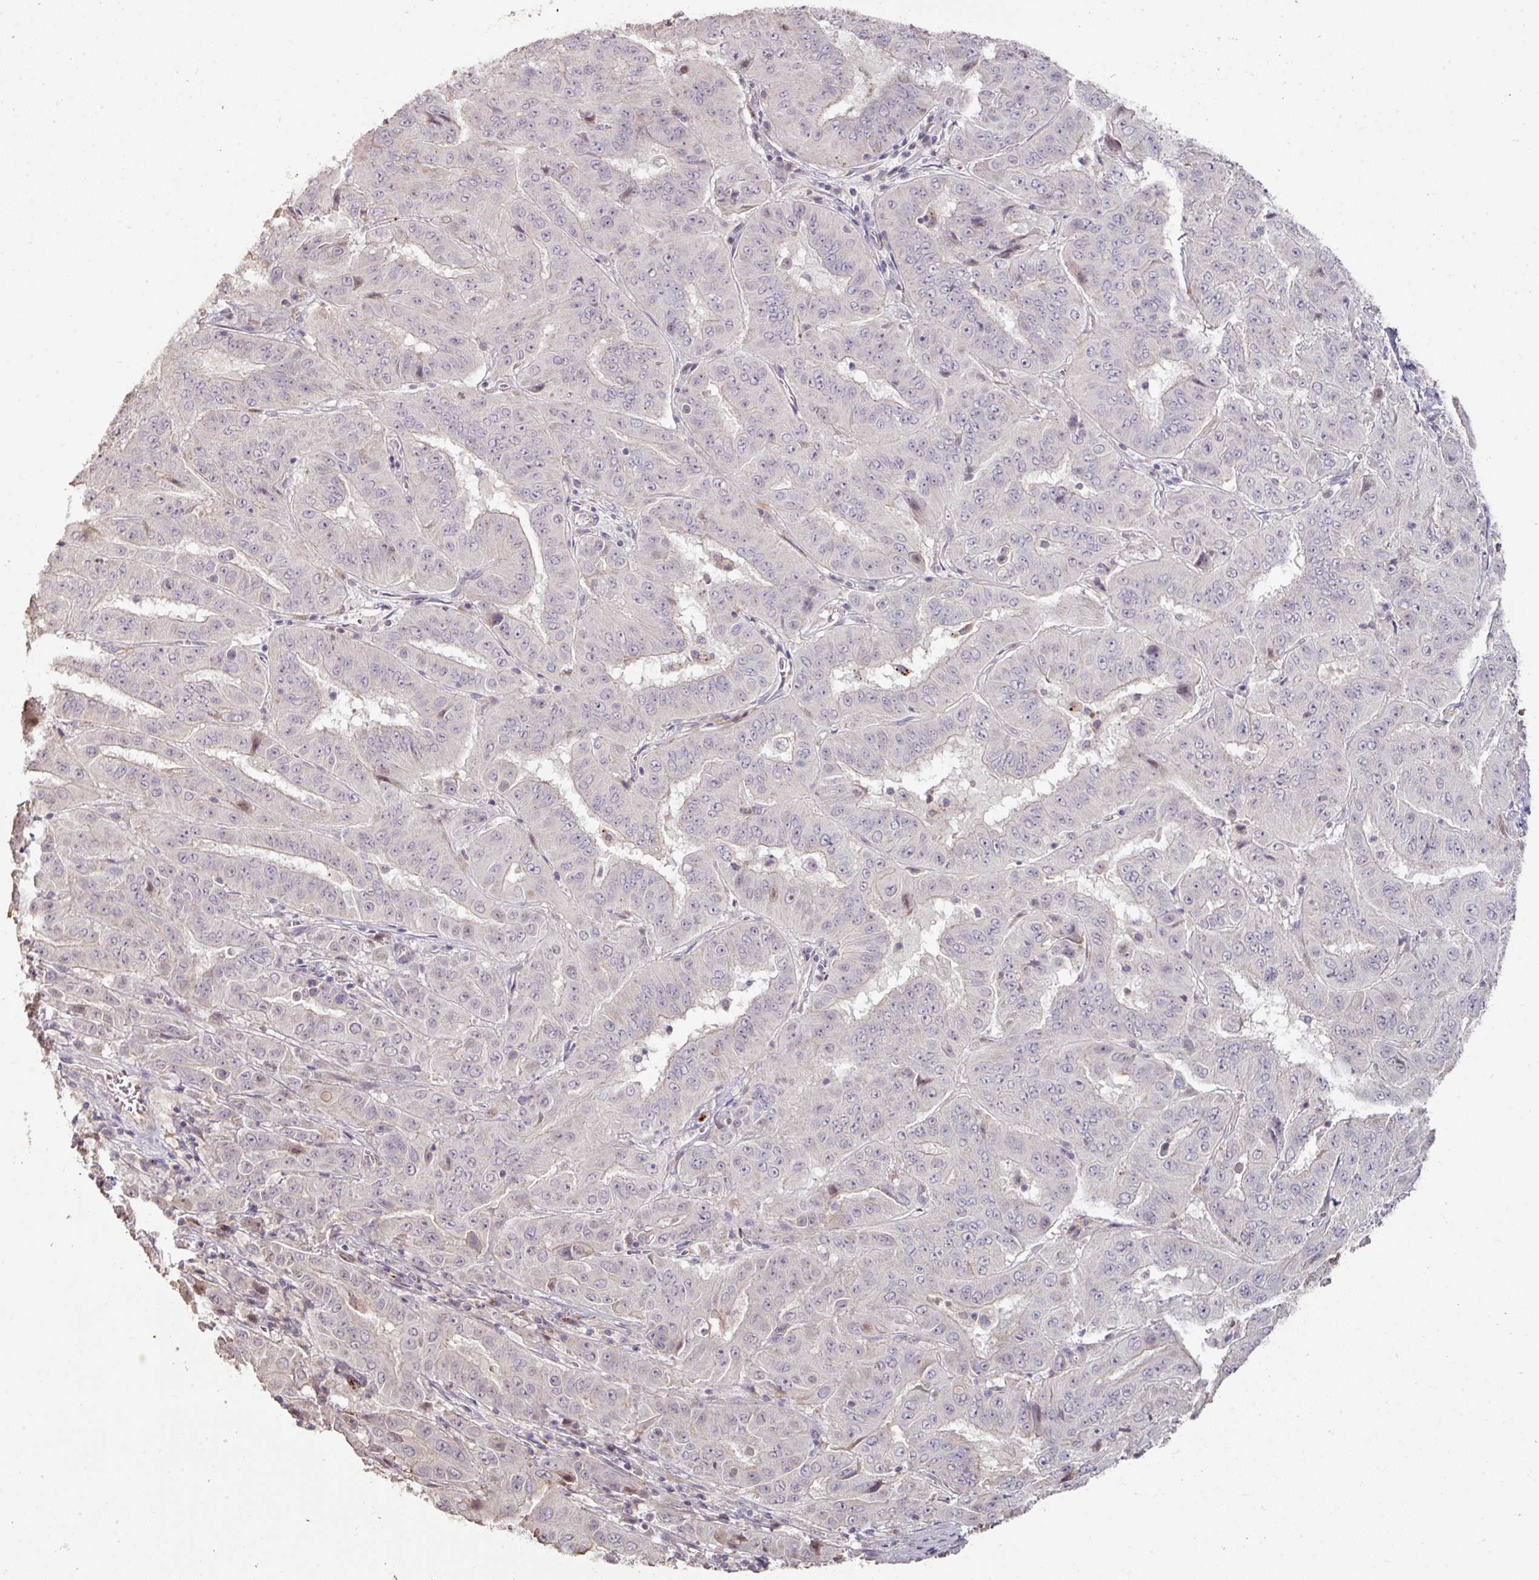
{"staining": {"intensity": "negative", "quantity": "none", "location": "none"}, "tissue": "pancreatic cancer", "cell_type": "Tumor cells", "image_type": "cancer", "snomed": [{"axis": "morphology", "description": "Adenocarcinoma, NOS"}, {"axis": "topography", "description": "Pancreas"}], "caption": "This histopathology image is of pancreatic adenocarcinoma stained with immunohistochemistry (IHC) to label a protein in brown with the nuclei are counter-stained blue. There is no expression in tumor cells.", "gene": "CXCR5", "patient": {"sex": "male", "age": 63}}